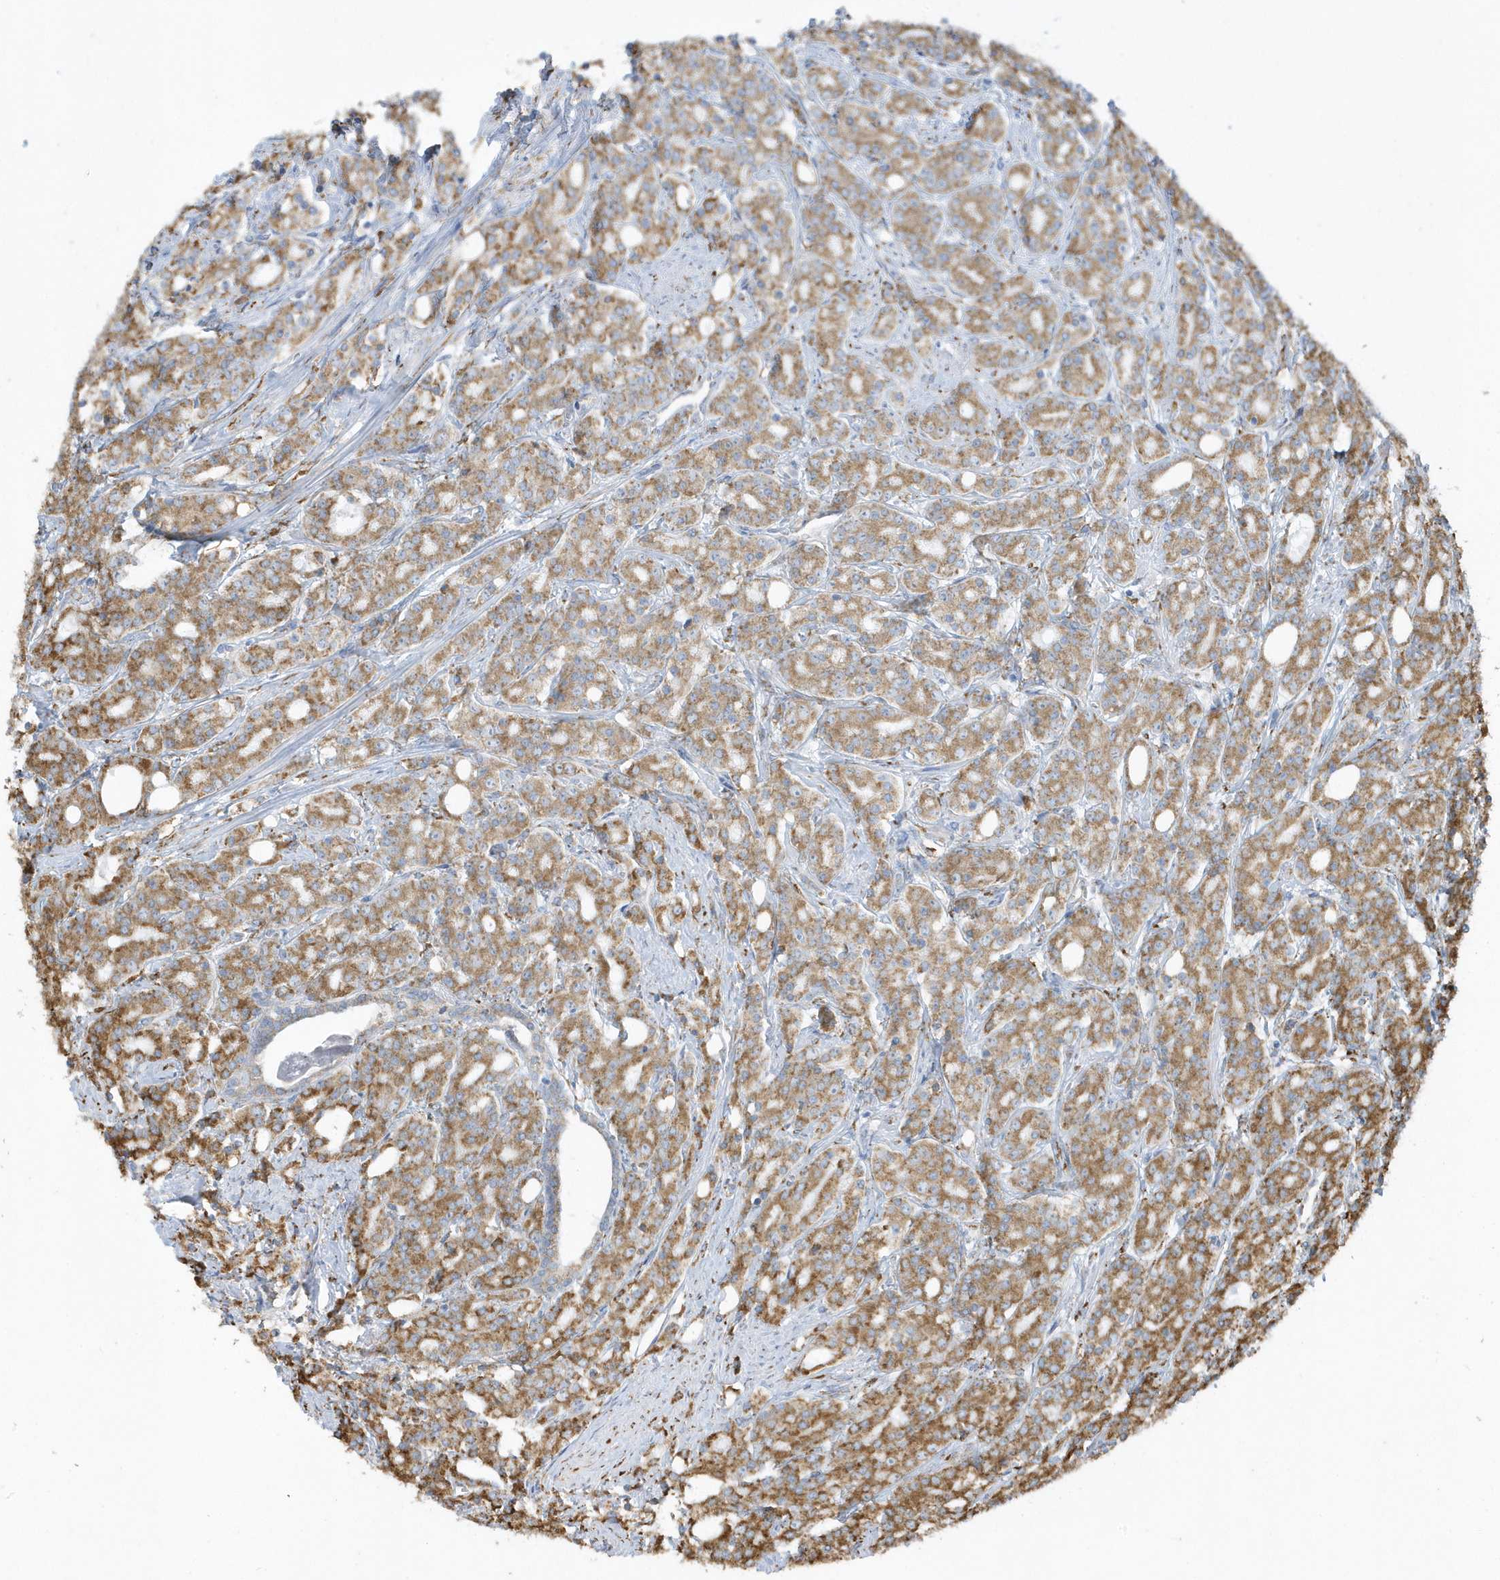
{"staining": {"intensity": "moderate", "quantity": ">75%", "location": "cytoplasmic/membranous"}, "tissue": "prostate cancer", "cell_type": "Tumor cells", "image_type": "cancer", "snomed": [{"axis": "morphology", "description": "Adenocarcinoma, High grade"}, {"axis": "topography", "description": "Prostate"}], "caption": "Prostate cancer tissue exhibits moderate cytoplasmic/membranous staining in about >75% of tumor cells, visualized by immunohistochemistry.", "gene": "DCAF1", "patient": {"sex": "male", "age": 62}}